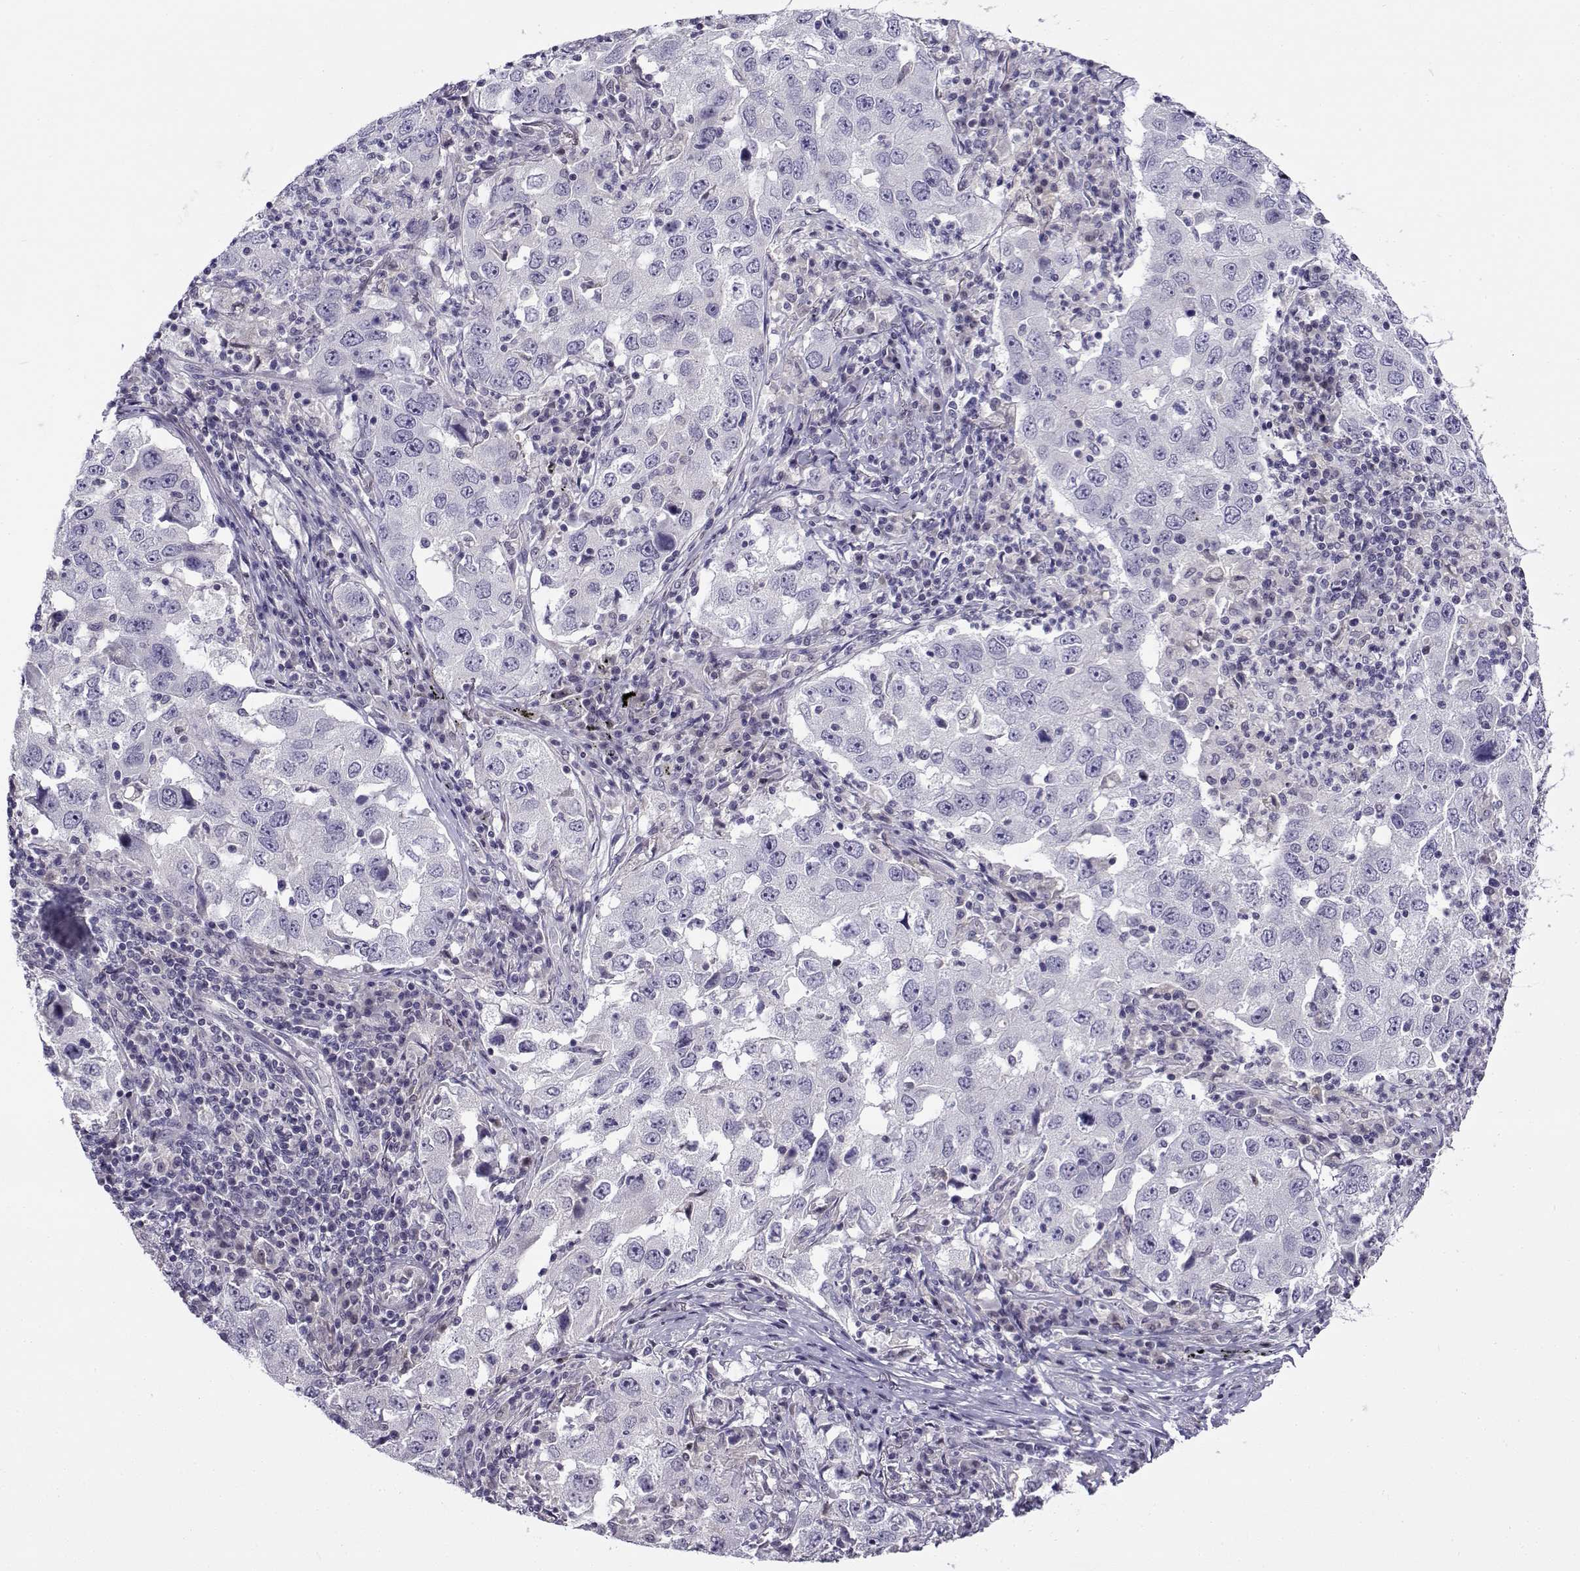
{"staining": {"intensity": "negative", "quantity": "none", "location": "none"}, "tissue": "lung cancer", "cell_type": "Tumor cells", "image_type": "cancer", "snomed": [{"axis": "morphology", "description": "Adenocarcinoma, NOS"}, {"axis": "topography", "description": "Lung"}], "caption": "An immunohistochemistry (IHC) micrograph of adenocarcinoma (lung) is shown. There is no staining in tumor cells of adenocarcinoma (lung). (DAB IHC with hematoxylin counter stain).", "gene": "FEZF1", "patient": {"sex": "male", "age": 73}}